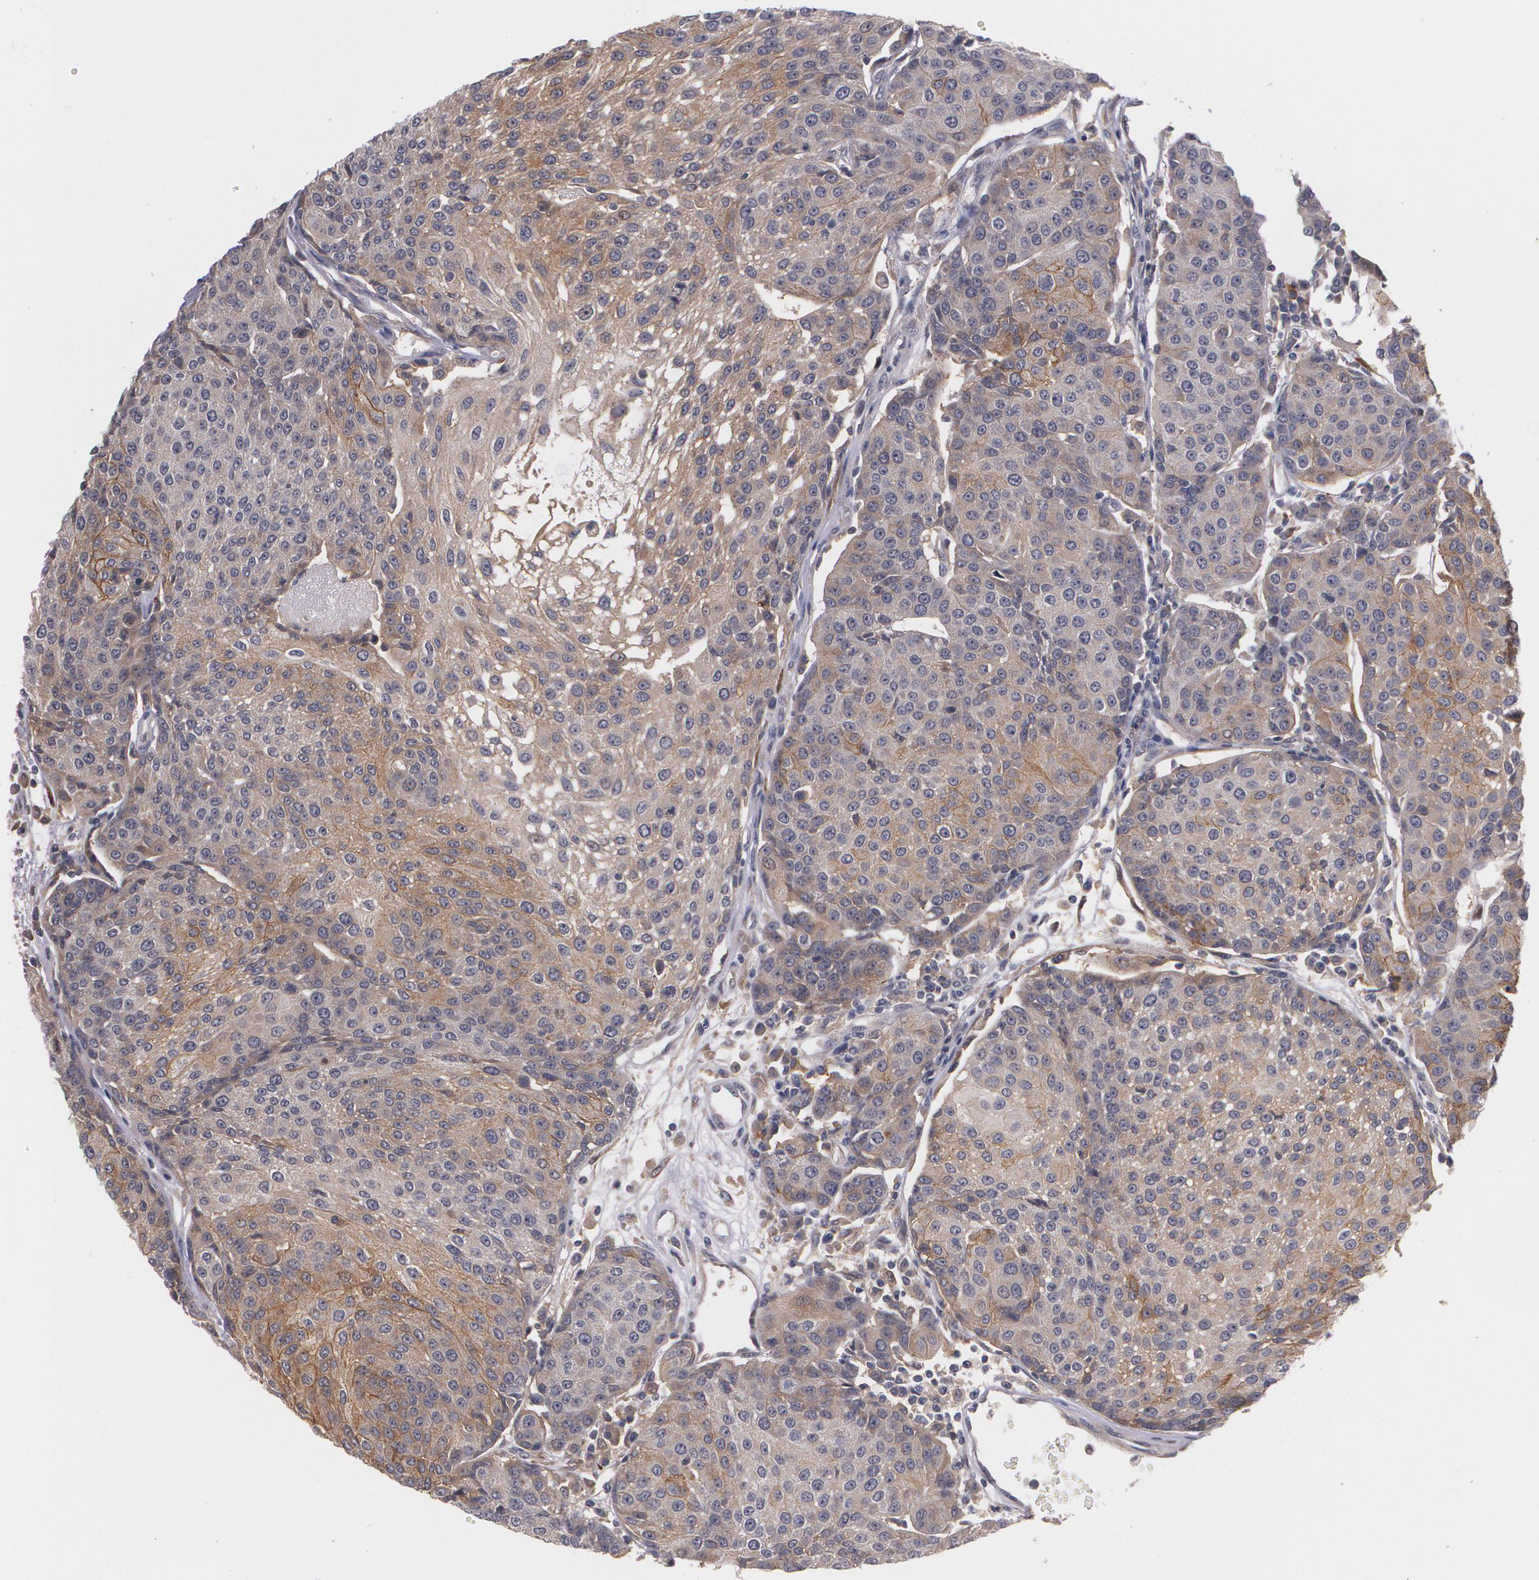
{"staining": {"intensity": "weak", "quantity": "25%-75%", "location": "cytoplasmic/membranous"}, "tissue": "urothelial cancer", "cell_type": "Tumor cells", "image_type": "cancer", "snomed": [{"axis": "morphology", "description": "Urothelial carcinoma, High grade"}, {"axis": "topography", "description": "Urinary bladder"}], "caption": "Urothelial cancer stained with DAB immunohistochemistry (IHC) demonstrates low levels of weak cytoplasmic/membranous expression in about 25%-75% of tumor cells. Nuclei are stained in blue.", "gene": "IFNGR2", "patient": {"sex": "female", "age": 85}}